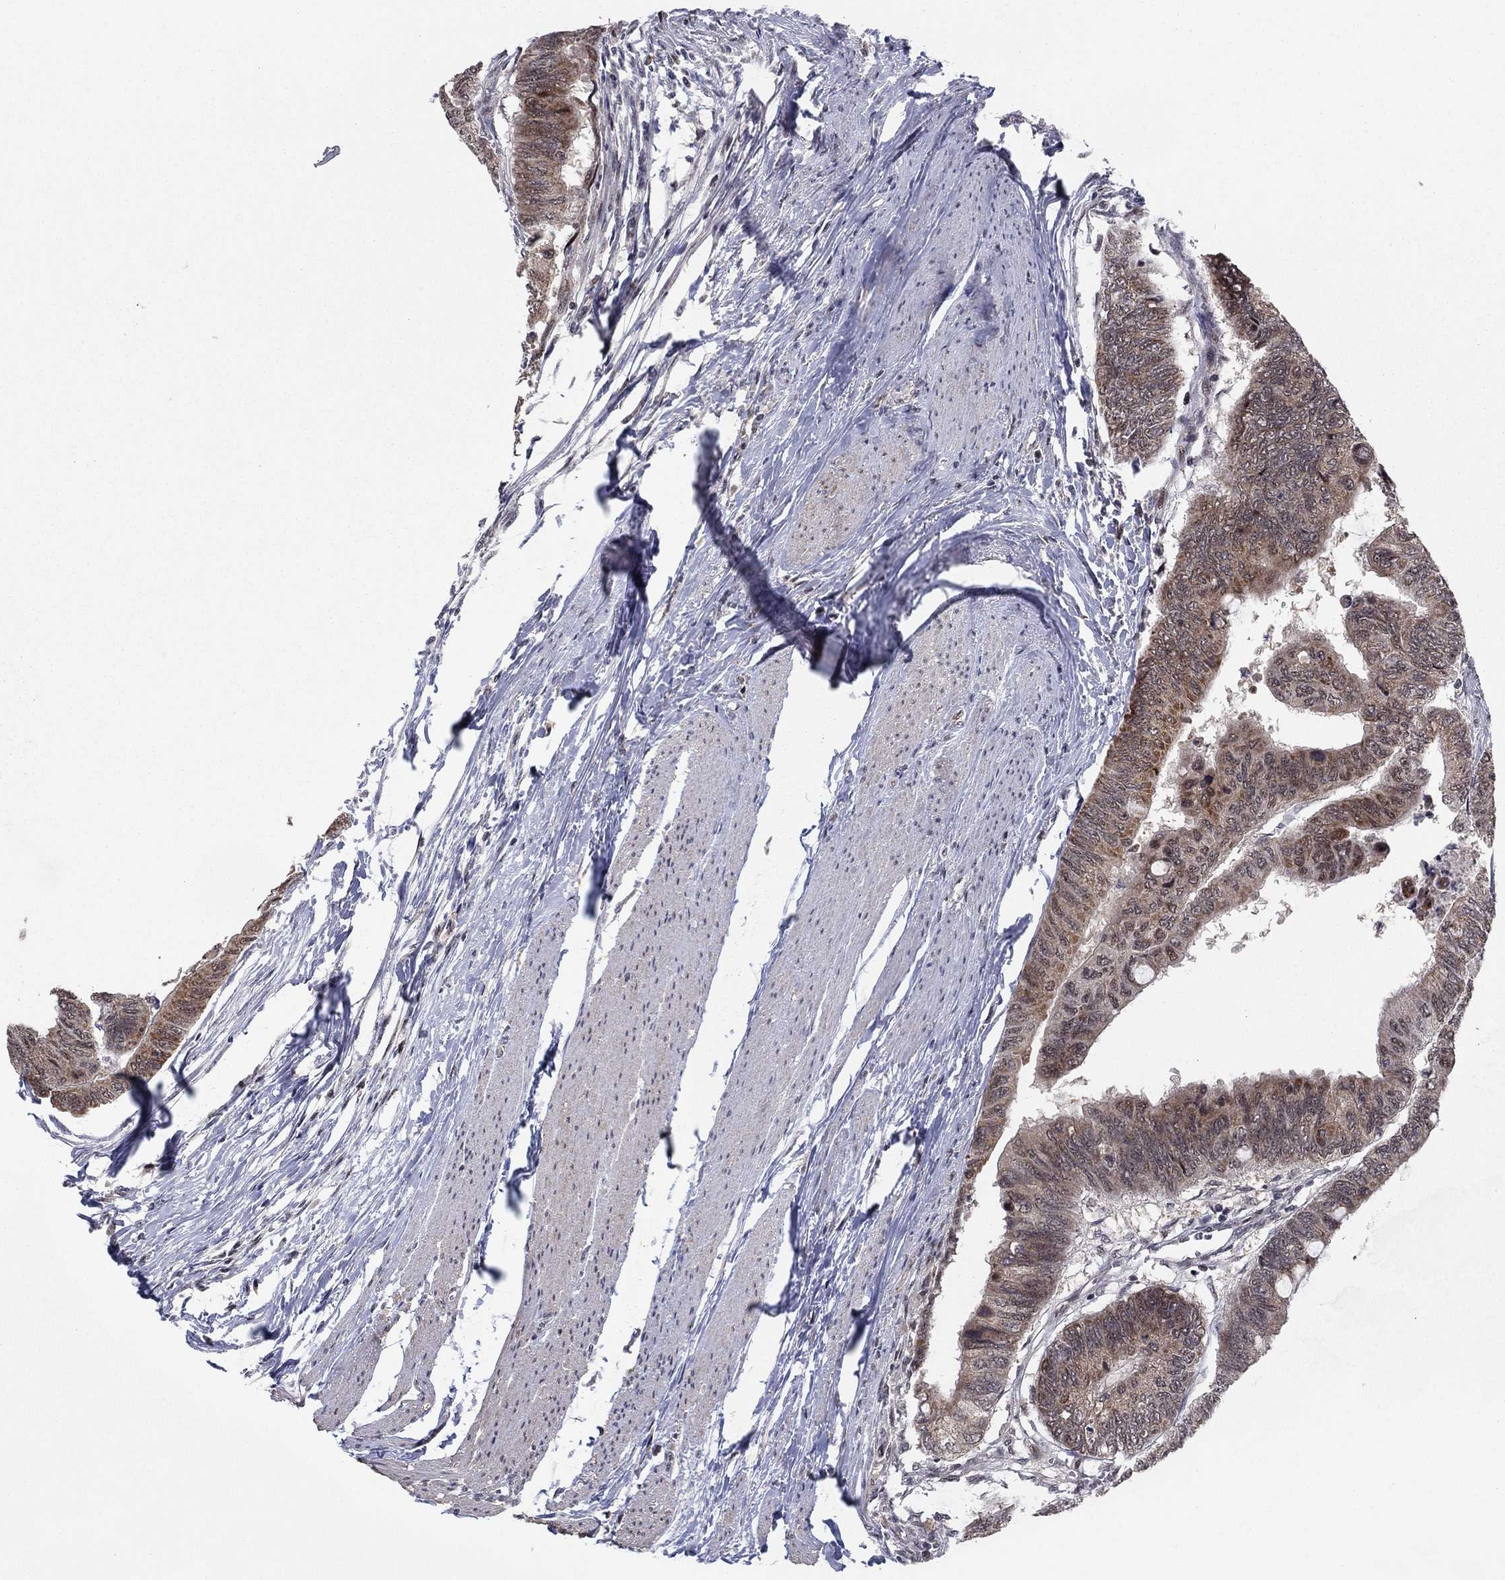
{"staining": {"intensity": "moderate", "quantity": ">75%", "location": "cytoplasmic/membranous"}, "tissue": "colorectal cancer", "cell_type": "Tumor cells", "image_type": "cancer", "snomed": [{"axis": "morphology", "description": "Normal tissue, NOS"}, {"axis": "morphology", "description": "Adenocarcinoma, NOS"}, {"axis": "topography", "description": "Rectum"}, {"axis": "topography", "description": "Peripheral nerve tissue"}], "caption": "The histopathology image demonstrates a brown stain indicating the presence of a protein in the cytoplasmic/membranous of tumor cells in colorectal cancer (adenocarcinoma).", "gene": "ZNF395", "patient": {"sex": "male", "age": 92}}